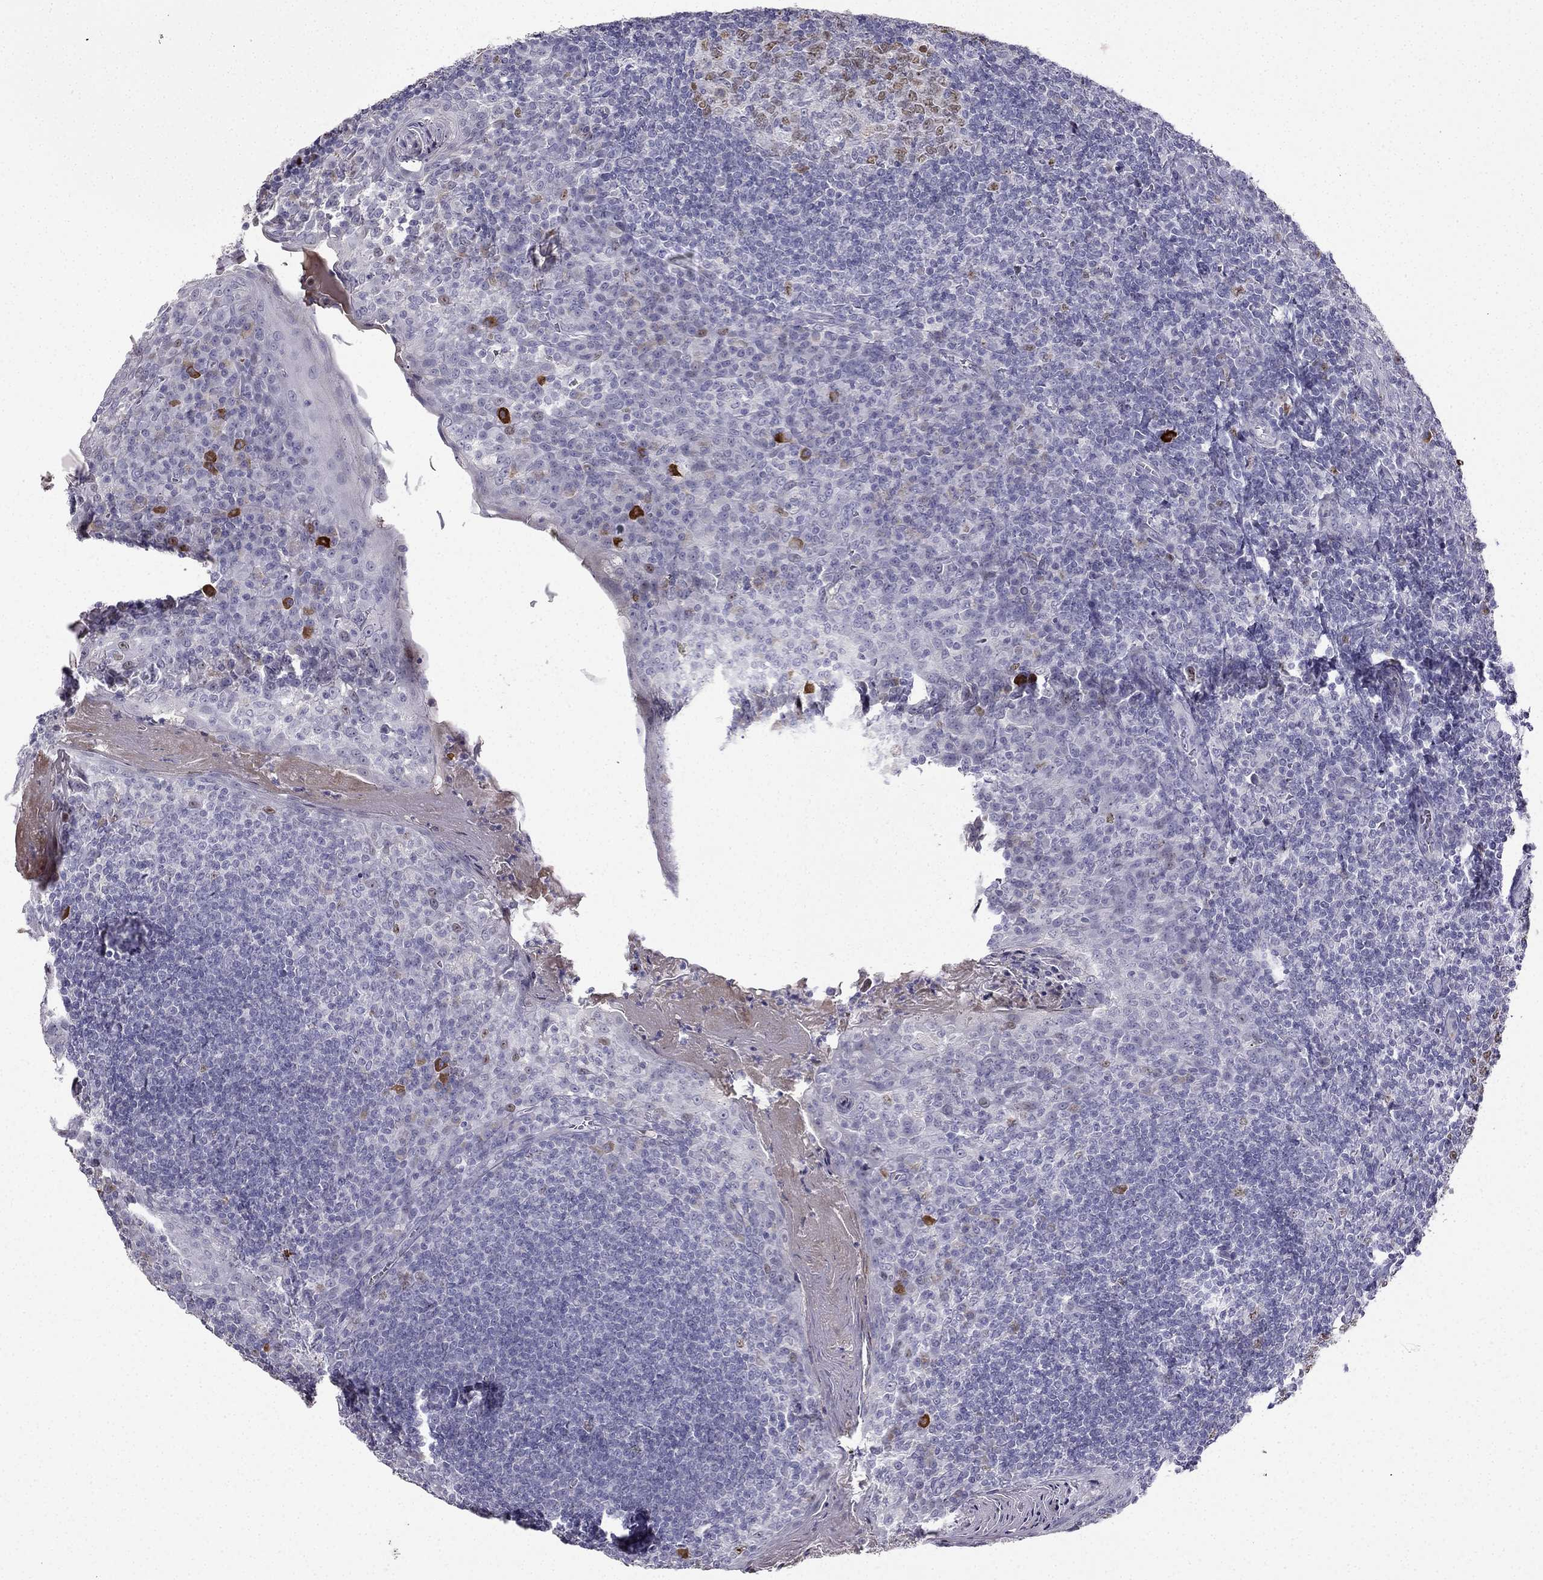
{"staining": {"intensity": "moderate", "quantity": "<25%", "location": "nuclear"}, "tissue": "tonsil", "cell_type": "Germinal center cells", "image_type": "normal", "snomed": [{"axis": "morphology", "description": "Normal tissue, NOS"}, {"axis": "topography", "description": "Tonsil"}], "caption": "Protein expression analysis of unremarkable human tonsil reveals moderate nuclear staining in about <25% of germinal center cells.", "gene": "UHRF1", "patient": {"sex": "female", "age": 13}}